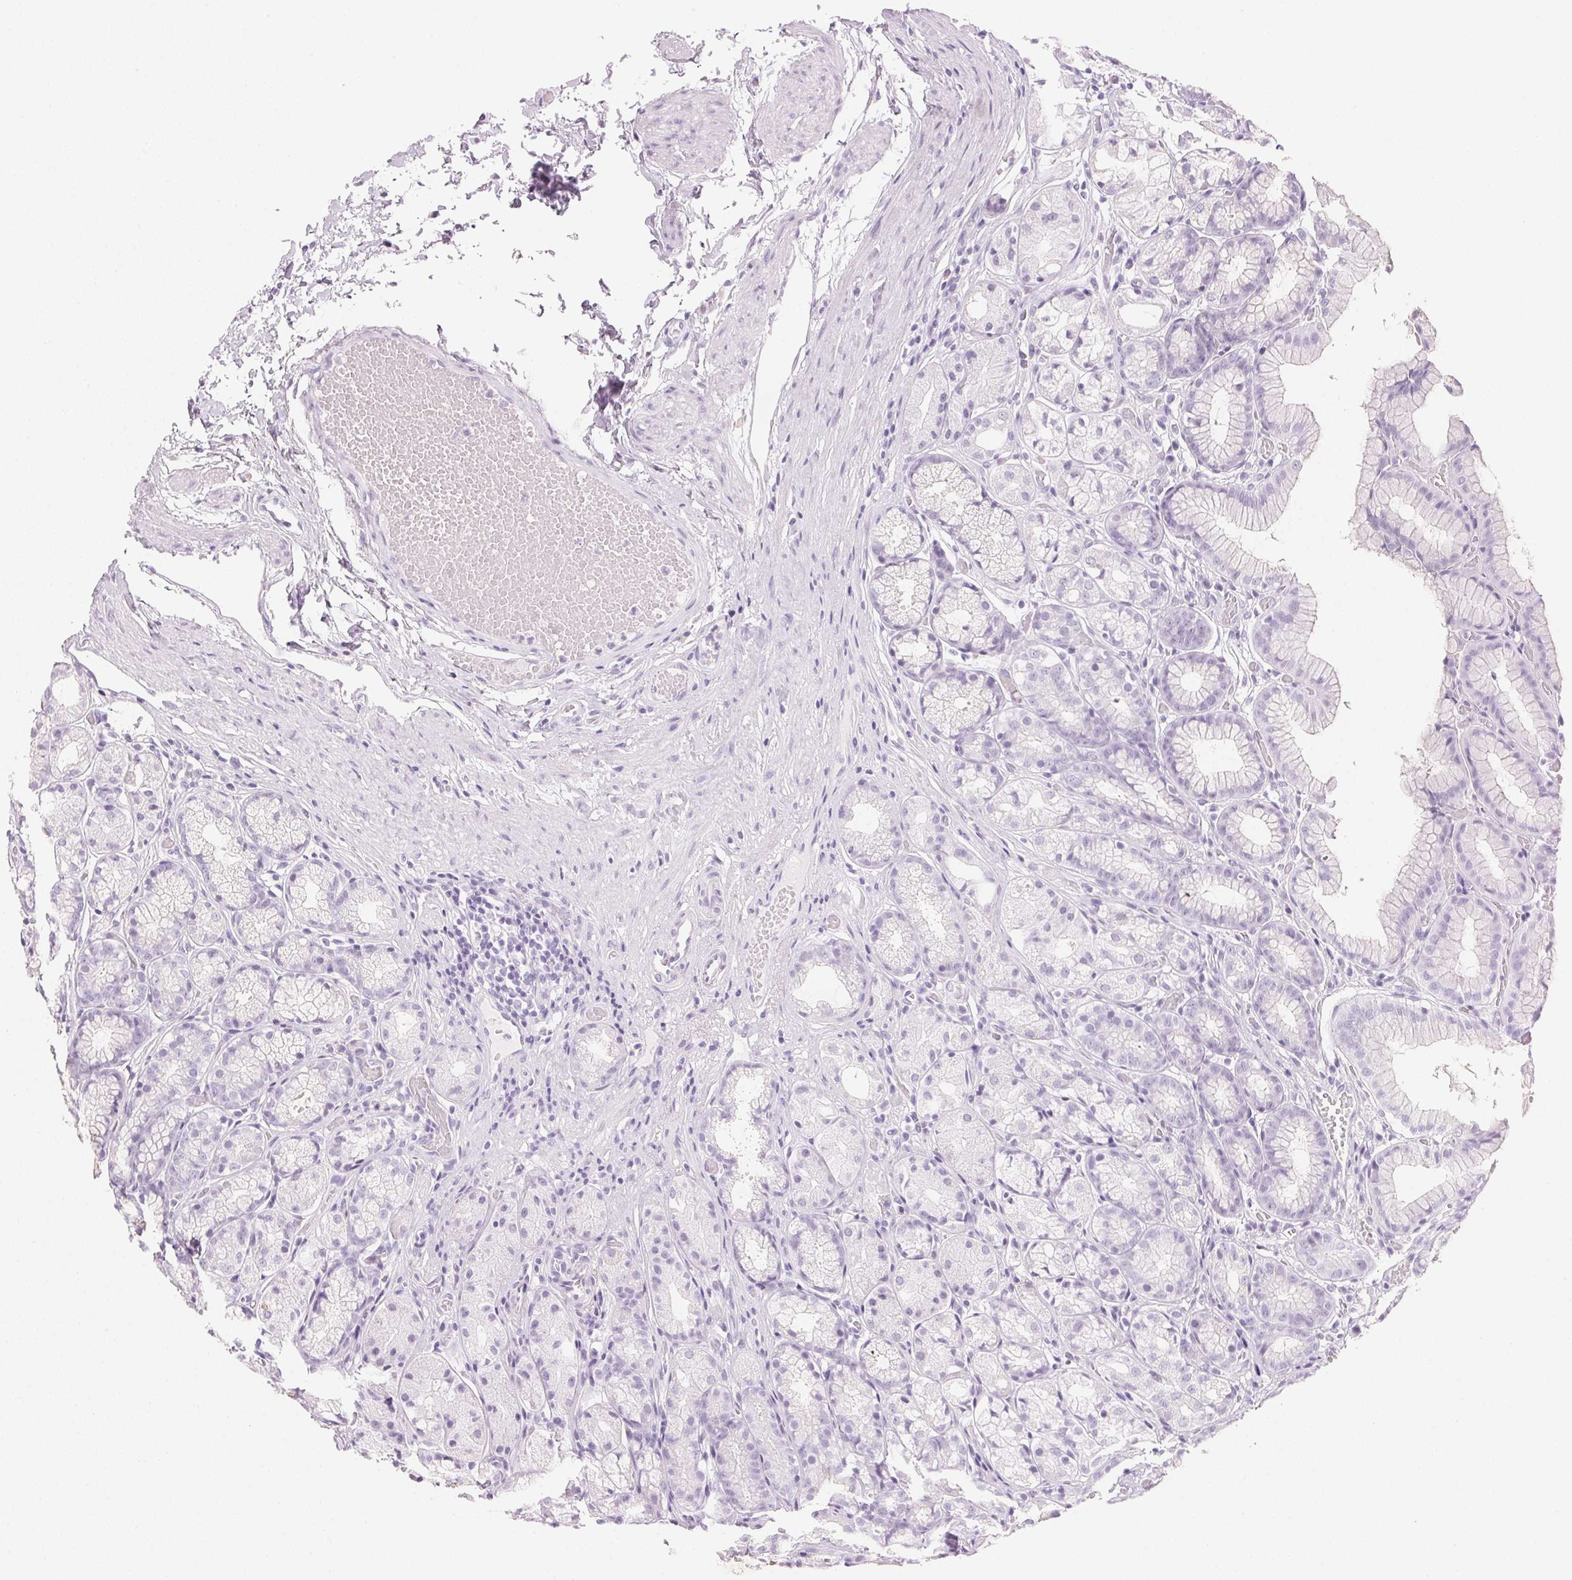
{"staining": {"intensity": "negative", "quantity": "none", "location": "none"}, "tissue": "stomach", "cell_type": "Glandular cells", "image_type": "normal", "snomed": [{"axis": "morphology", "description": "Normal tissue, NOS"}, {"axis": "topography", "description": "Stomach"}], "caption": "This image is of normal stomach stained with immunohistochemistry (IHC) to label a protein in brown with the nuclei are counter-stained blue. There is no staining in glandular cells.", "gene": "IGFBP1", "patient": {"sex": "male", "age": 70}}